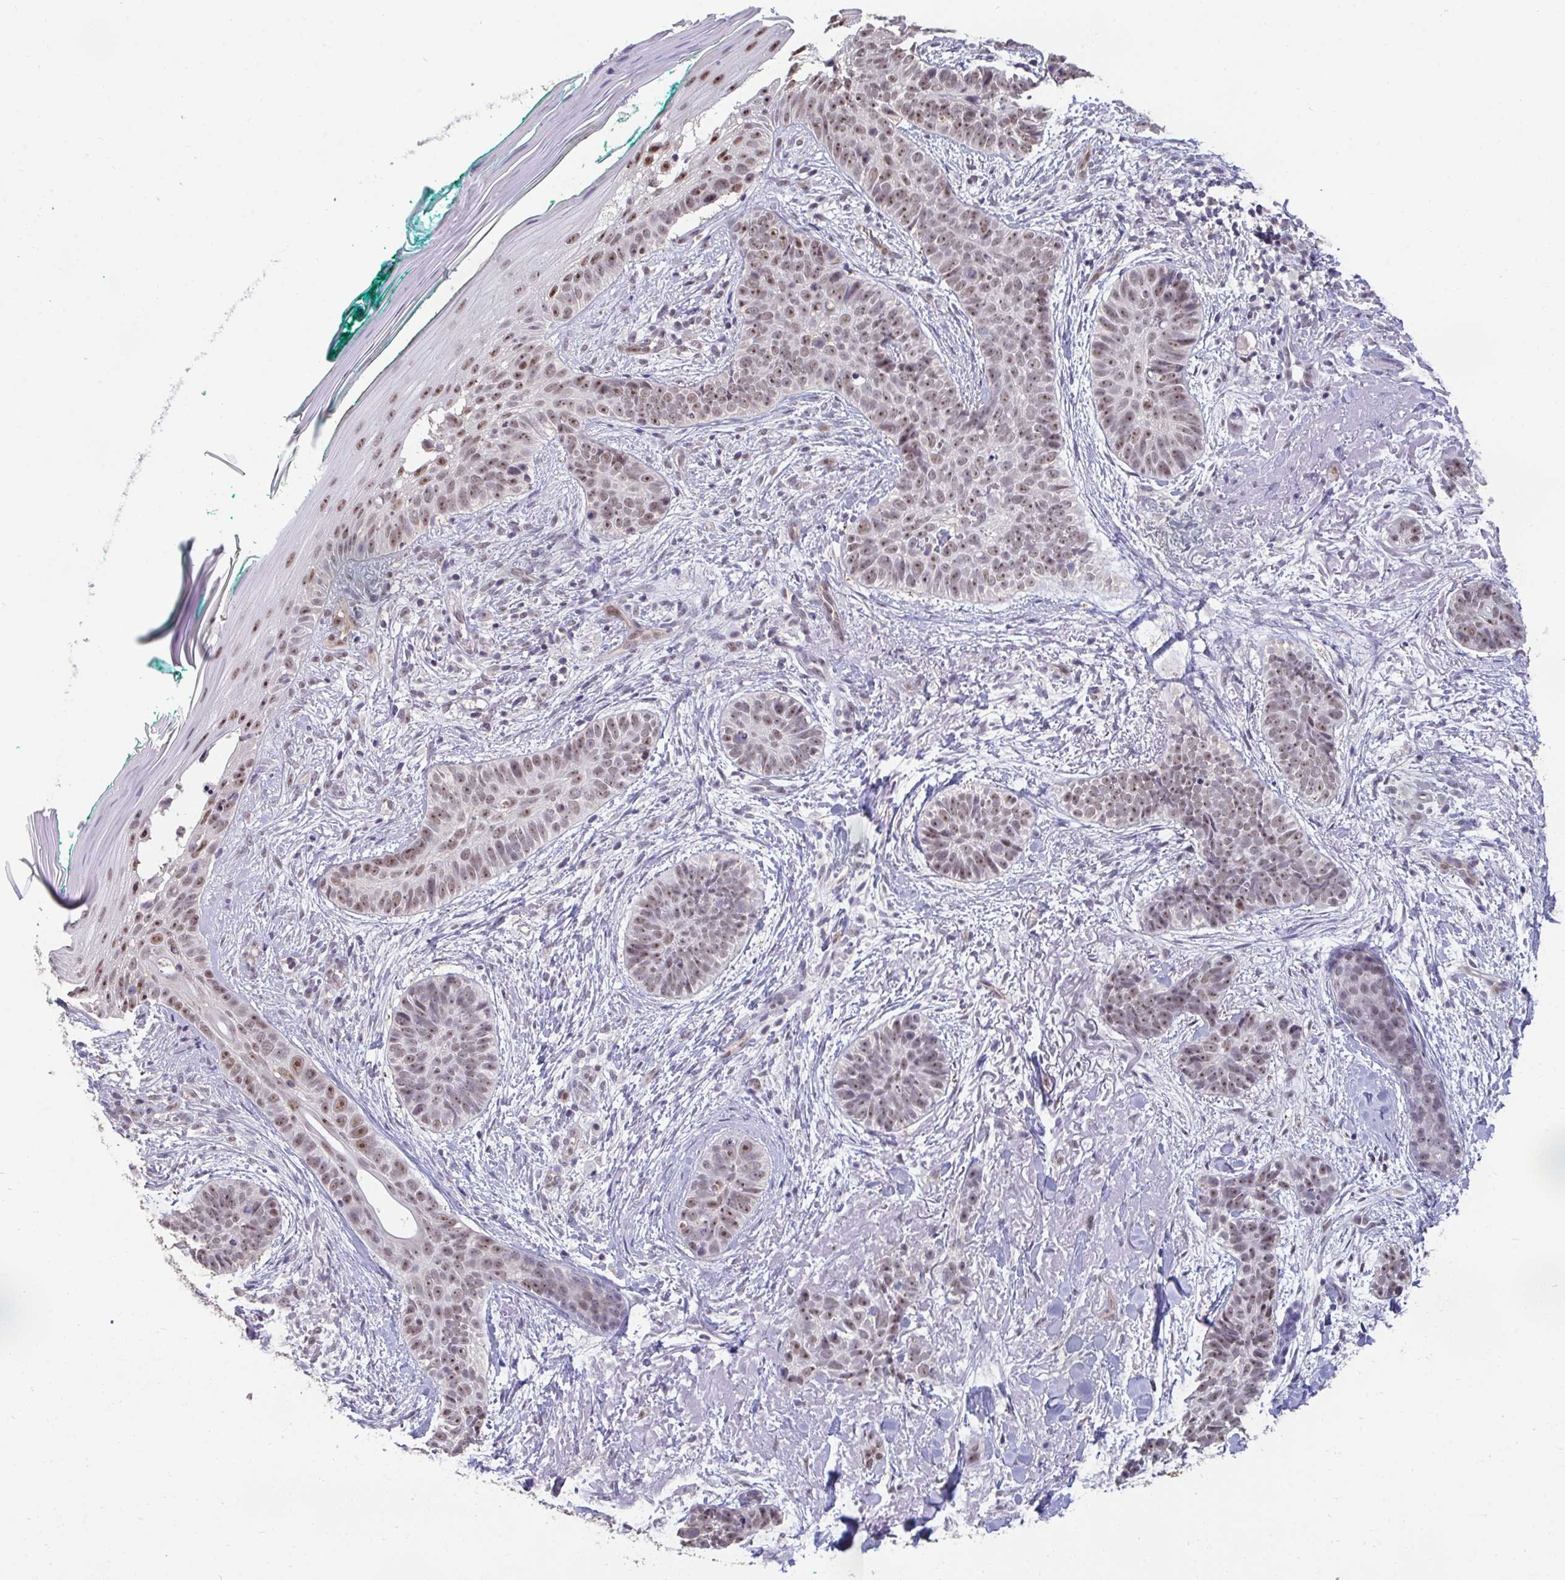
{"staining": {"intensity": "moderate", "quantity": ">75%", "location": "nuclear"}, "tissue": "skin cancer", "cell_type": "Tumor cells", "image_type": "cancer", "snomed": [{"axis": "morphology", "description": "Basal cell carcinoma"}, {"axis": "topography", "description": "Skin"}, {"axis": "topography", "description": "Skin of face"}, {"axis": "topography", "description": "Skin of nose"}], "caption": "Human skin cancer stained with a brown dye reveals moderate nuclear positive positivity in about >75% of tumor cells.", "gene": "SENP3", "patient": {"sex": "female", "age": 86}}